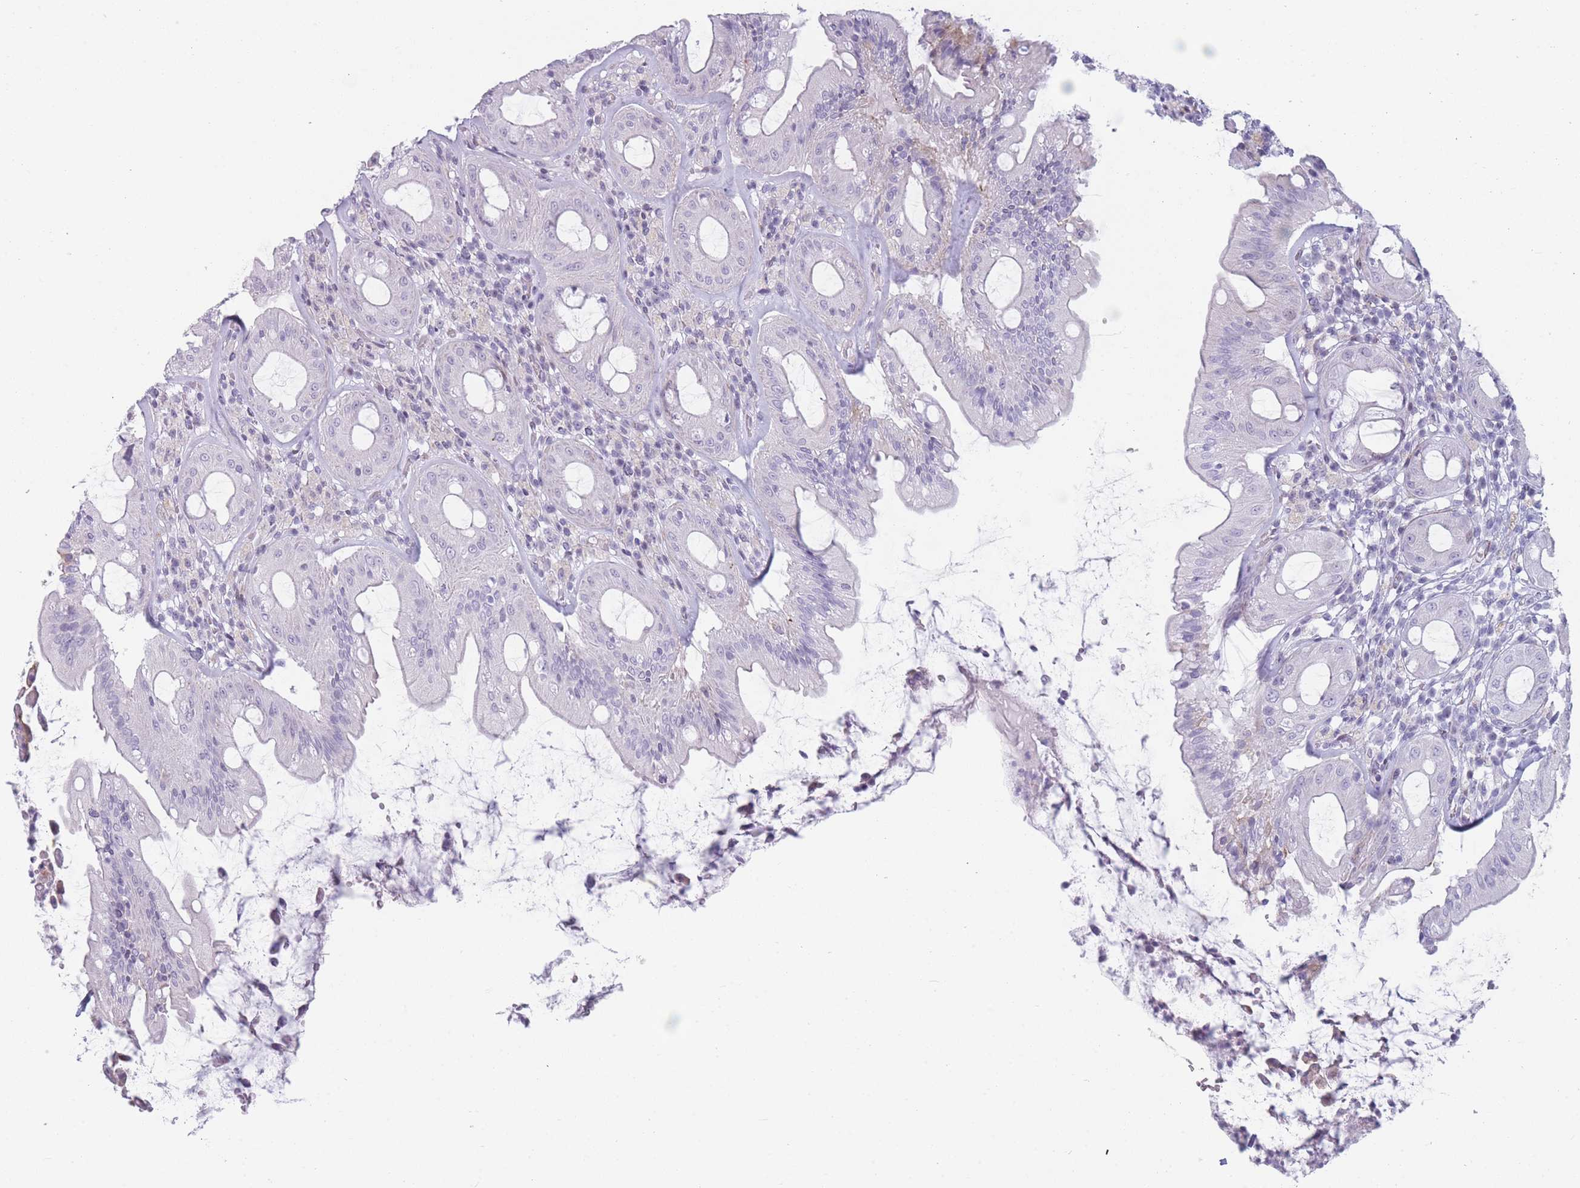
{"staining": {"intensity": "weak", "quantity": "<25%", "location": "cytoplasmic/membranous"}, "tissue": "rectum", "cell_type": "Glandular cells", "image_type": "normal", "snomed": [{"axis": "morphology", "description": "Normal tissue, NOS"}, {"axis": "topography", "description": "Rectum"}], "caption": "This is a image of immunohistochemistry (IHC) staining of benign rectum, which shows no positivity in glandular cells.", "gene": "IFNA10", "patient": {"sex": "female", "age": 57}}